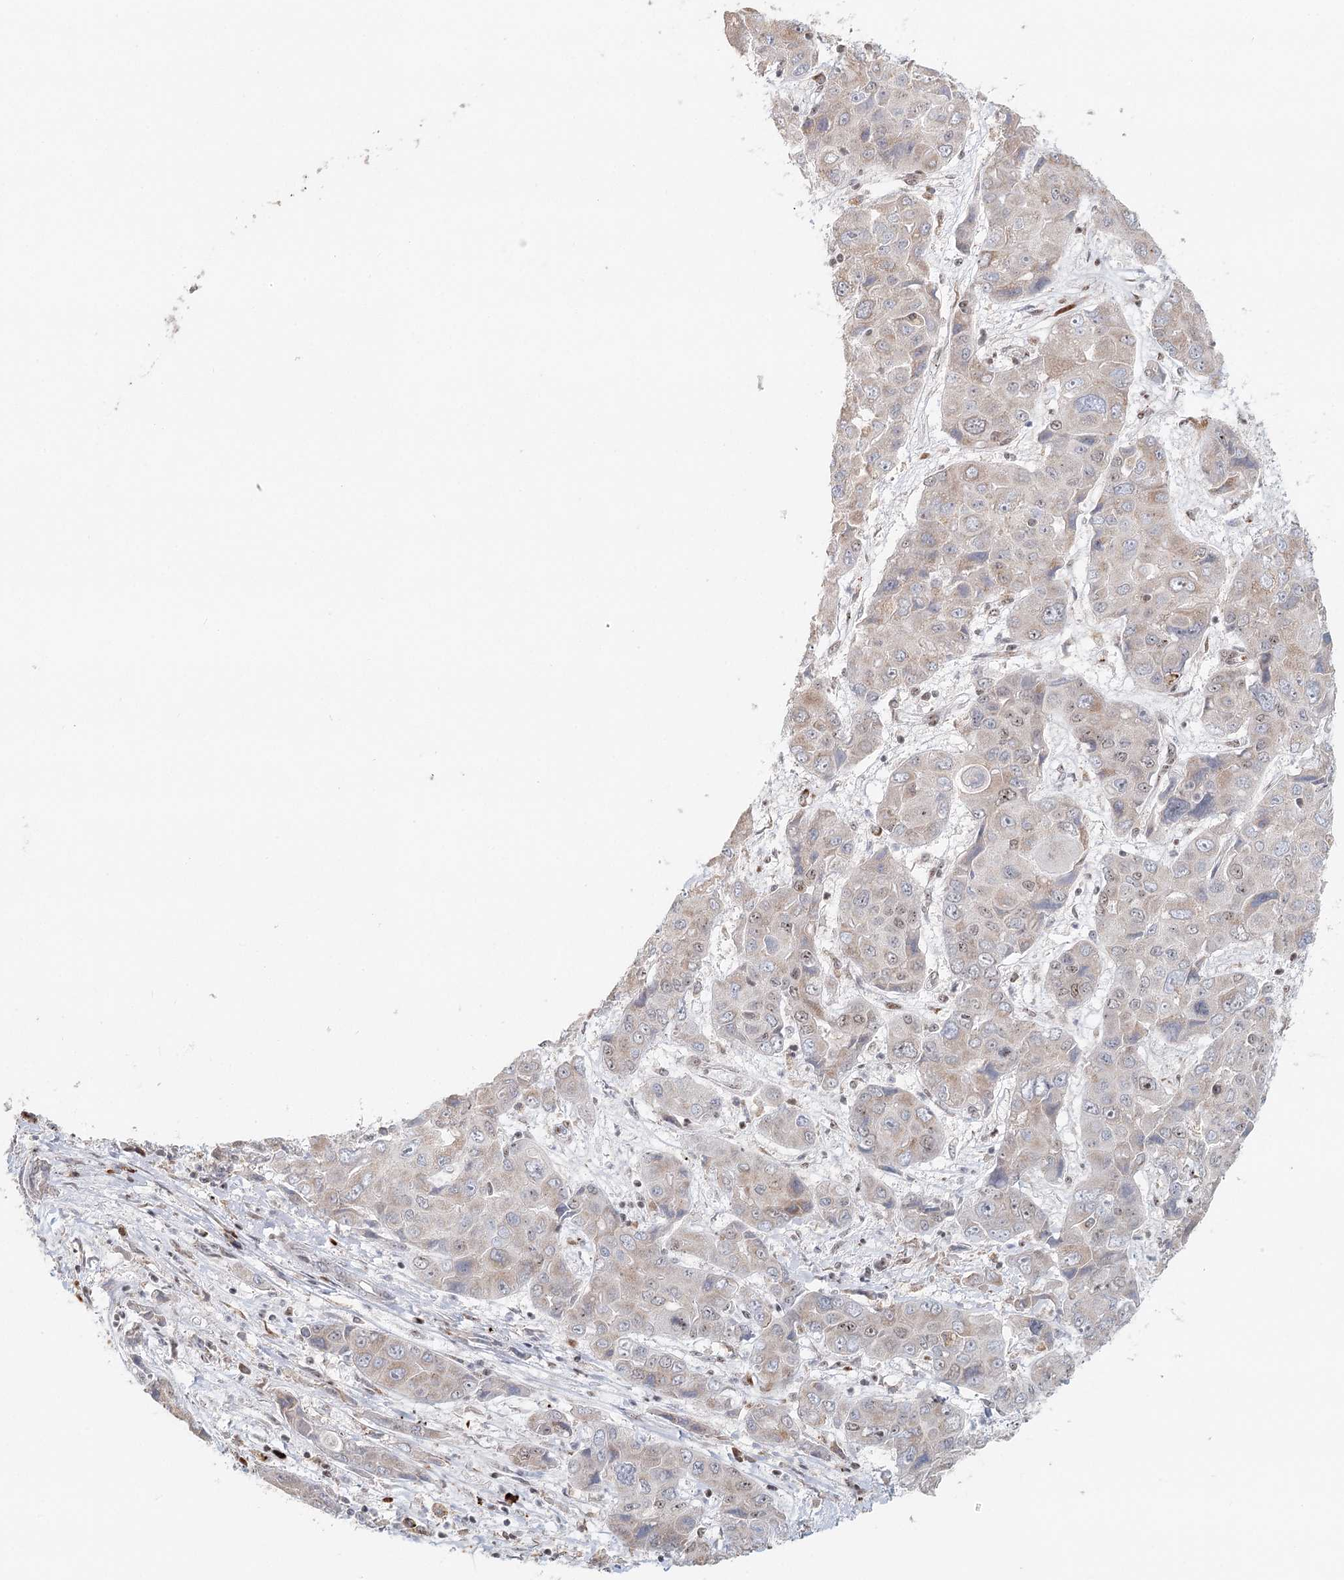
{"staining": {"intensity": "negative", "quantity": "none", "location": "none"}, "tissue": "liver cancer", "cell_type": "Tumor cells", "image_type": "cancer", "snomed": [{"axis": "morphology", "description": "Cholangiocarcinoma"}, {"axis": "topography", "description": "Liver"}], "caption": "Immunohistochemical staining of human liver cancer shows no significant staining in tumor cells.", "gene": "BNIP5", "patient": {"sex": "male", "age": 67}}